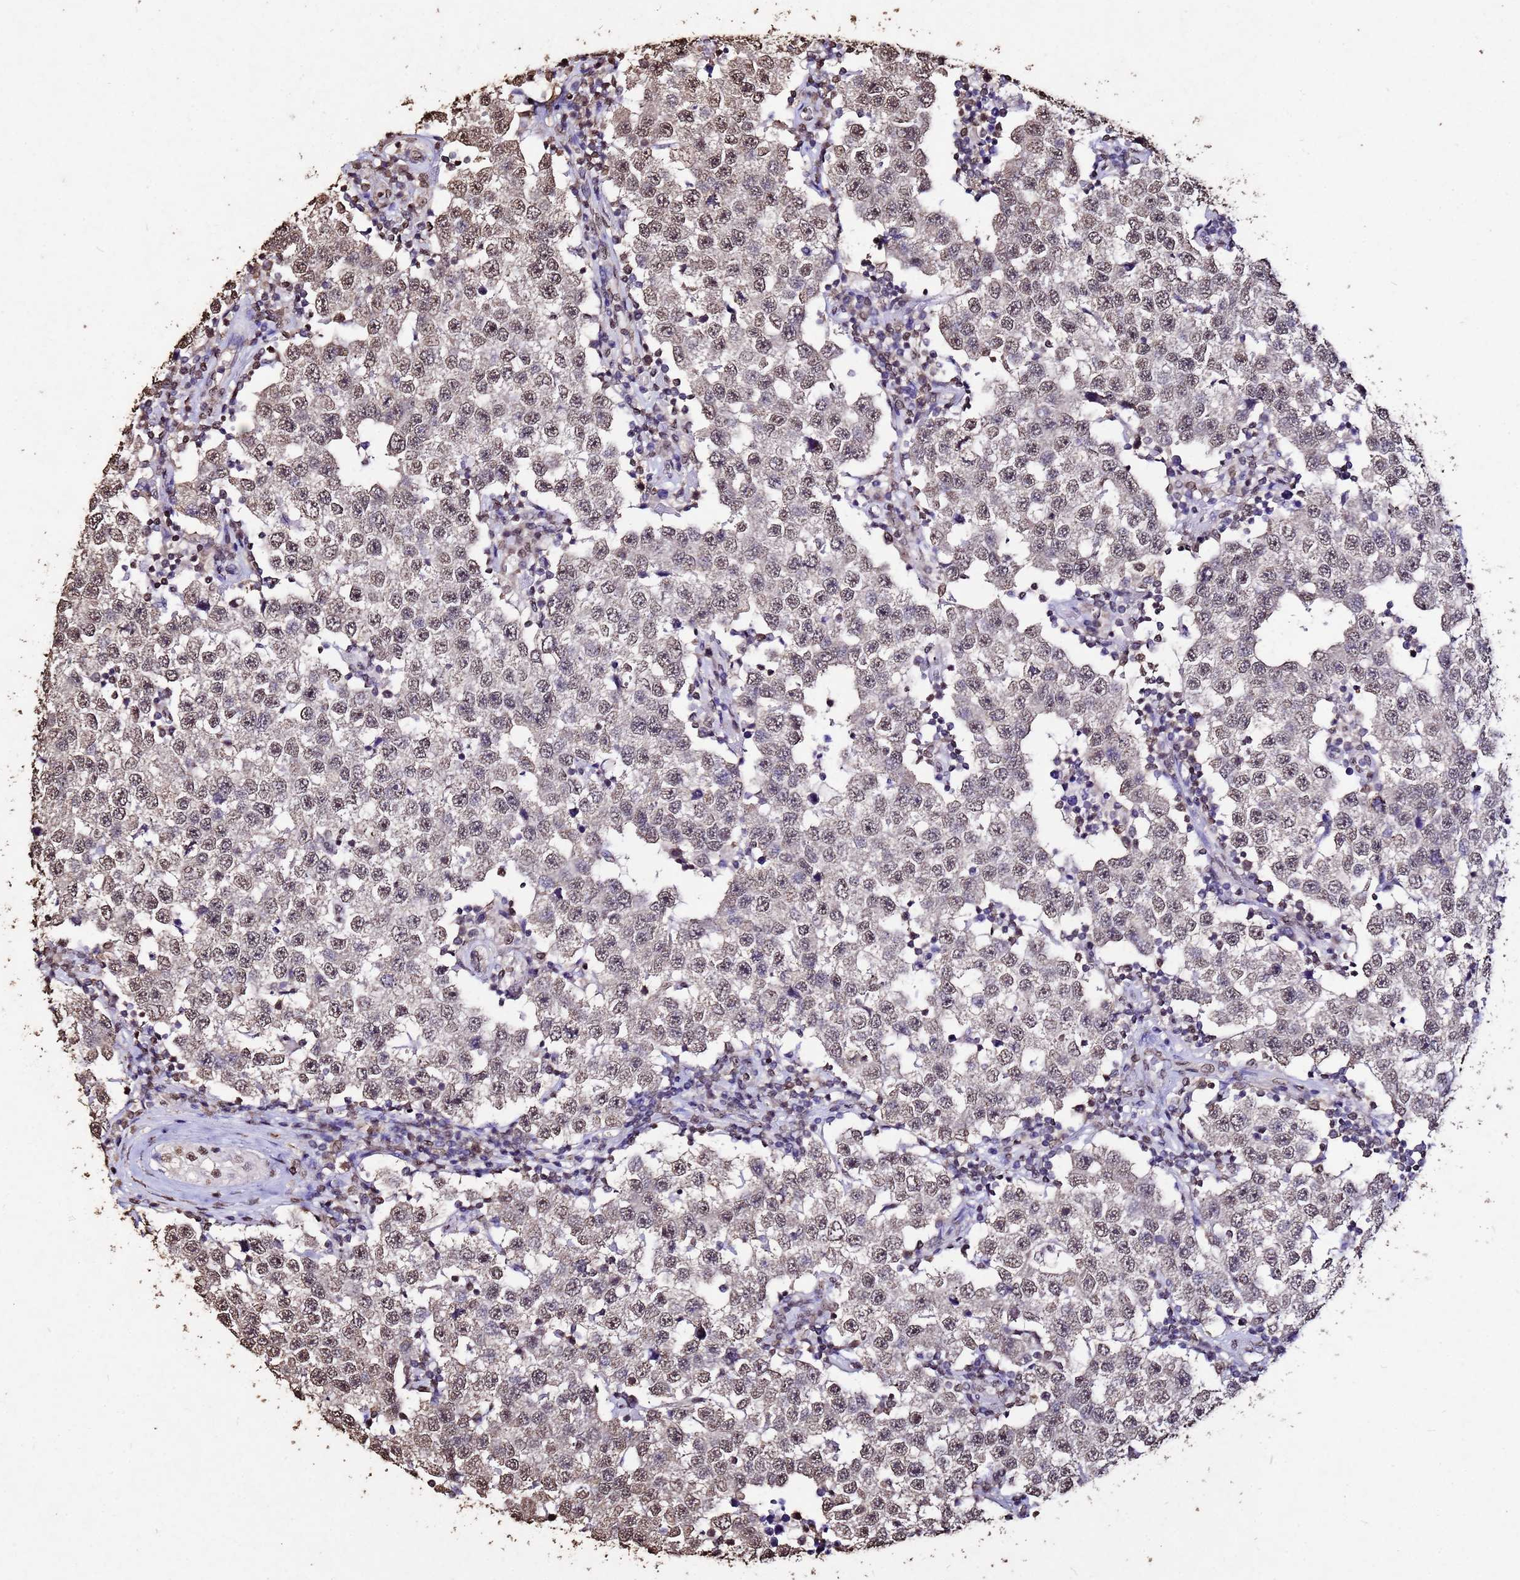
{"staining": {"intensity": "moderate", "quantity": ">75%", "location": "nuclear"}, "tissue": "testis cancer", "cell_type": "Tumor cells", "image_type": "cancer", "snomed": [{"axis": "morphology", "description": "Seminoma, NOS"}, {"axis": "topography", "description": "Testis"}], "caption": "A brown stain shows moderate nuclear staining of a protein in testis cancer tumor cells.", "gene": "MYOCD", "patient": {"sex": "male", "age": 34}}